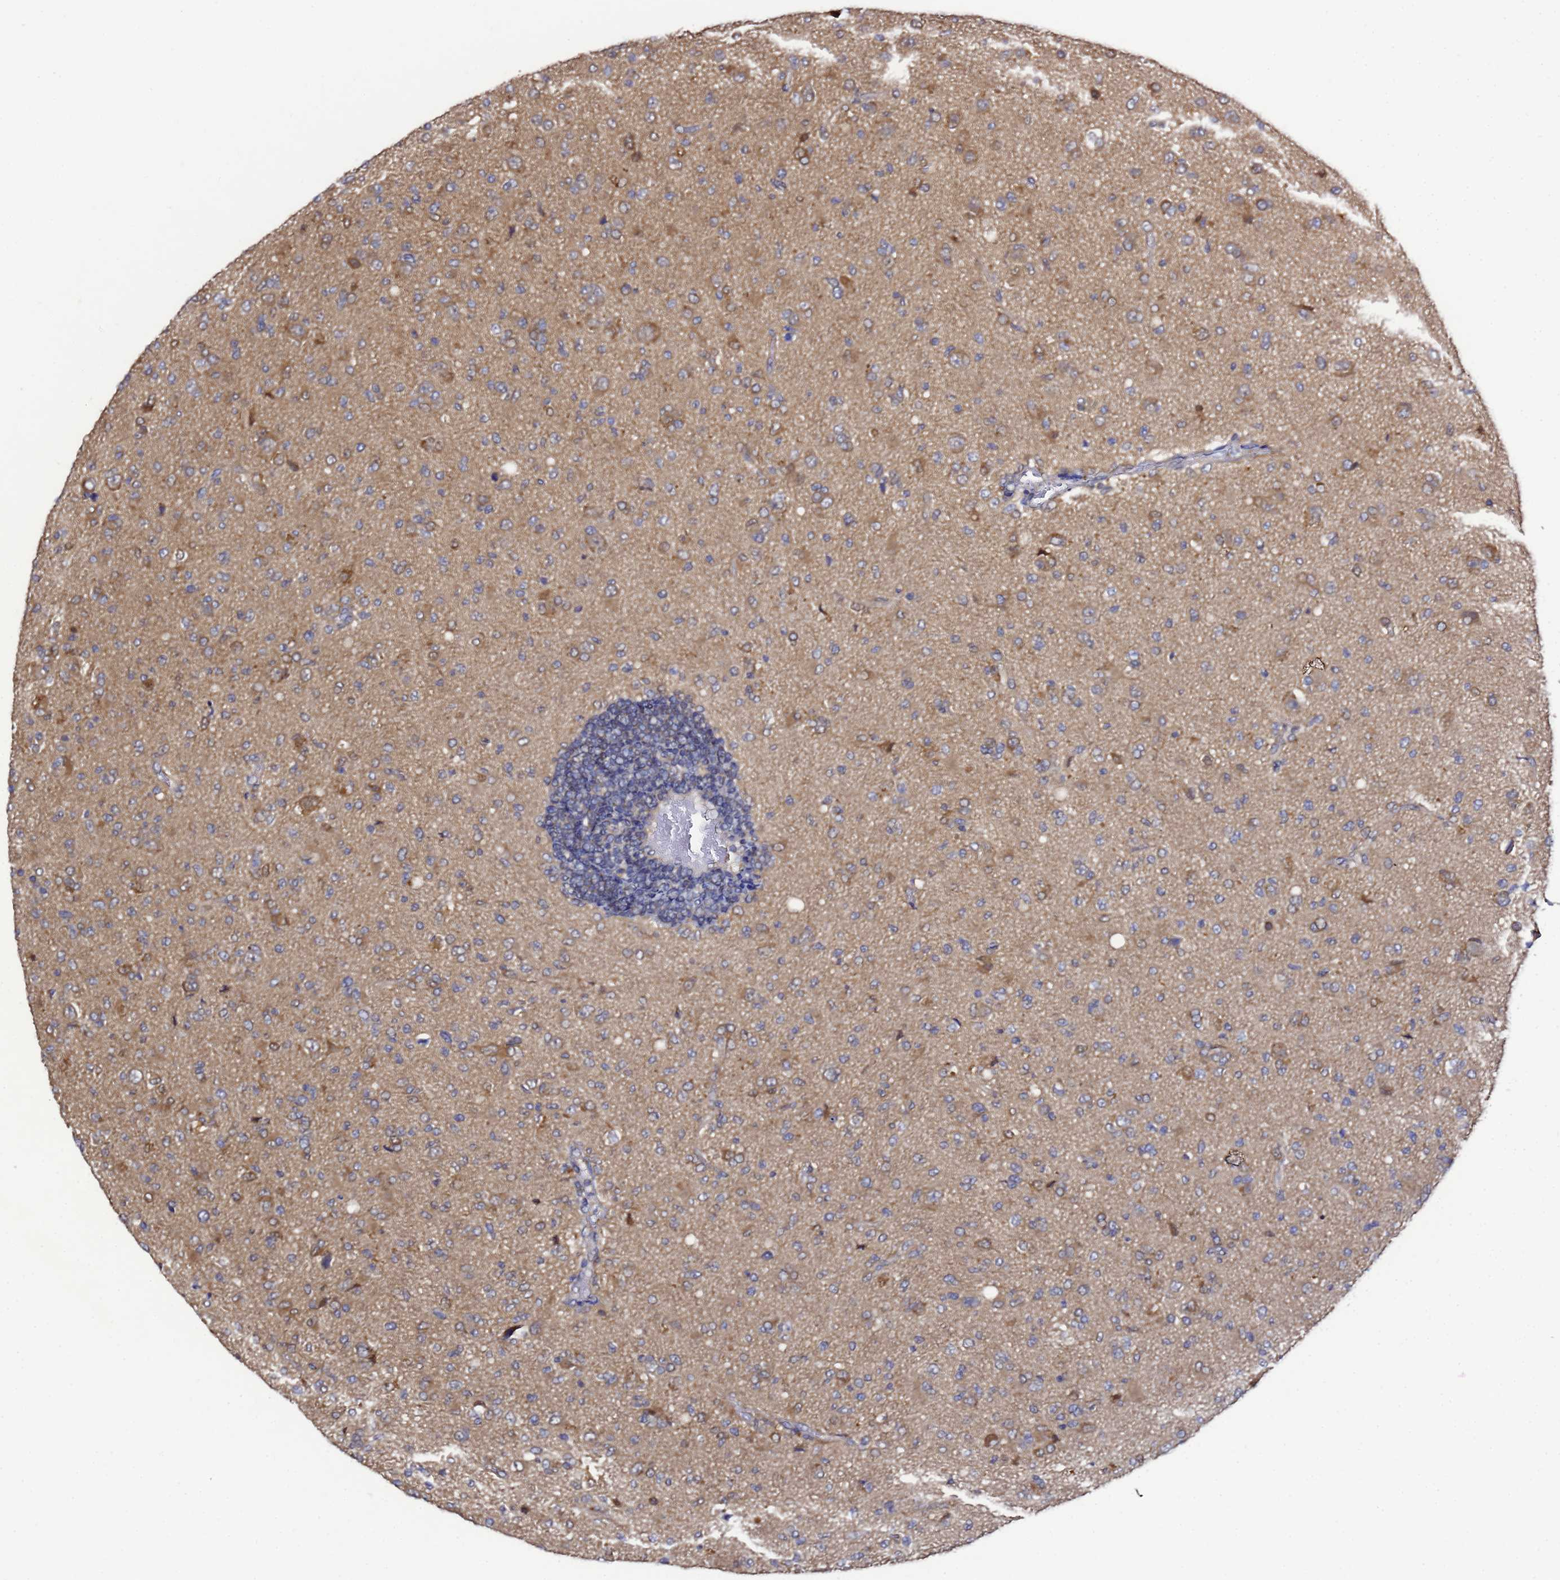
{"staining": {"intensity": "weak", "quantity": "<25%", "location": "cytoplasmic/membranous"}, "tissue": "glioma", "cell_type": "Tumor cells", "image_type": "cancer", "snomed": [{"axis": "morphology", "description": "Glioma, malignant, High grade"}, {"axis": "topography", "description": "Brain"}], "caption": "Tumor cells are negative for protein expression in human malignant glioma (high-grade). (Immunohistochemistry (ihc), brightfield microscopy, high magnification).", "gene": "NAXE", "patient": {"sex": "female", "age": 57}}